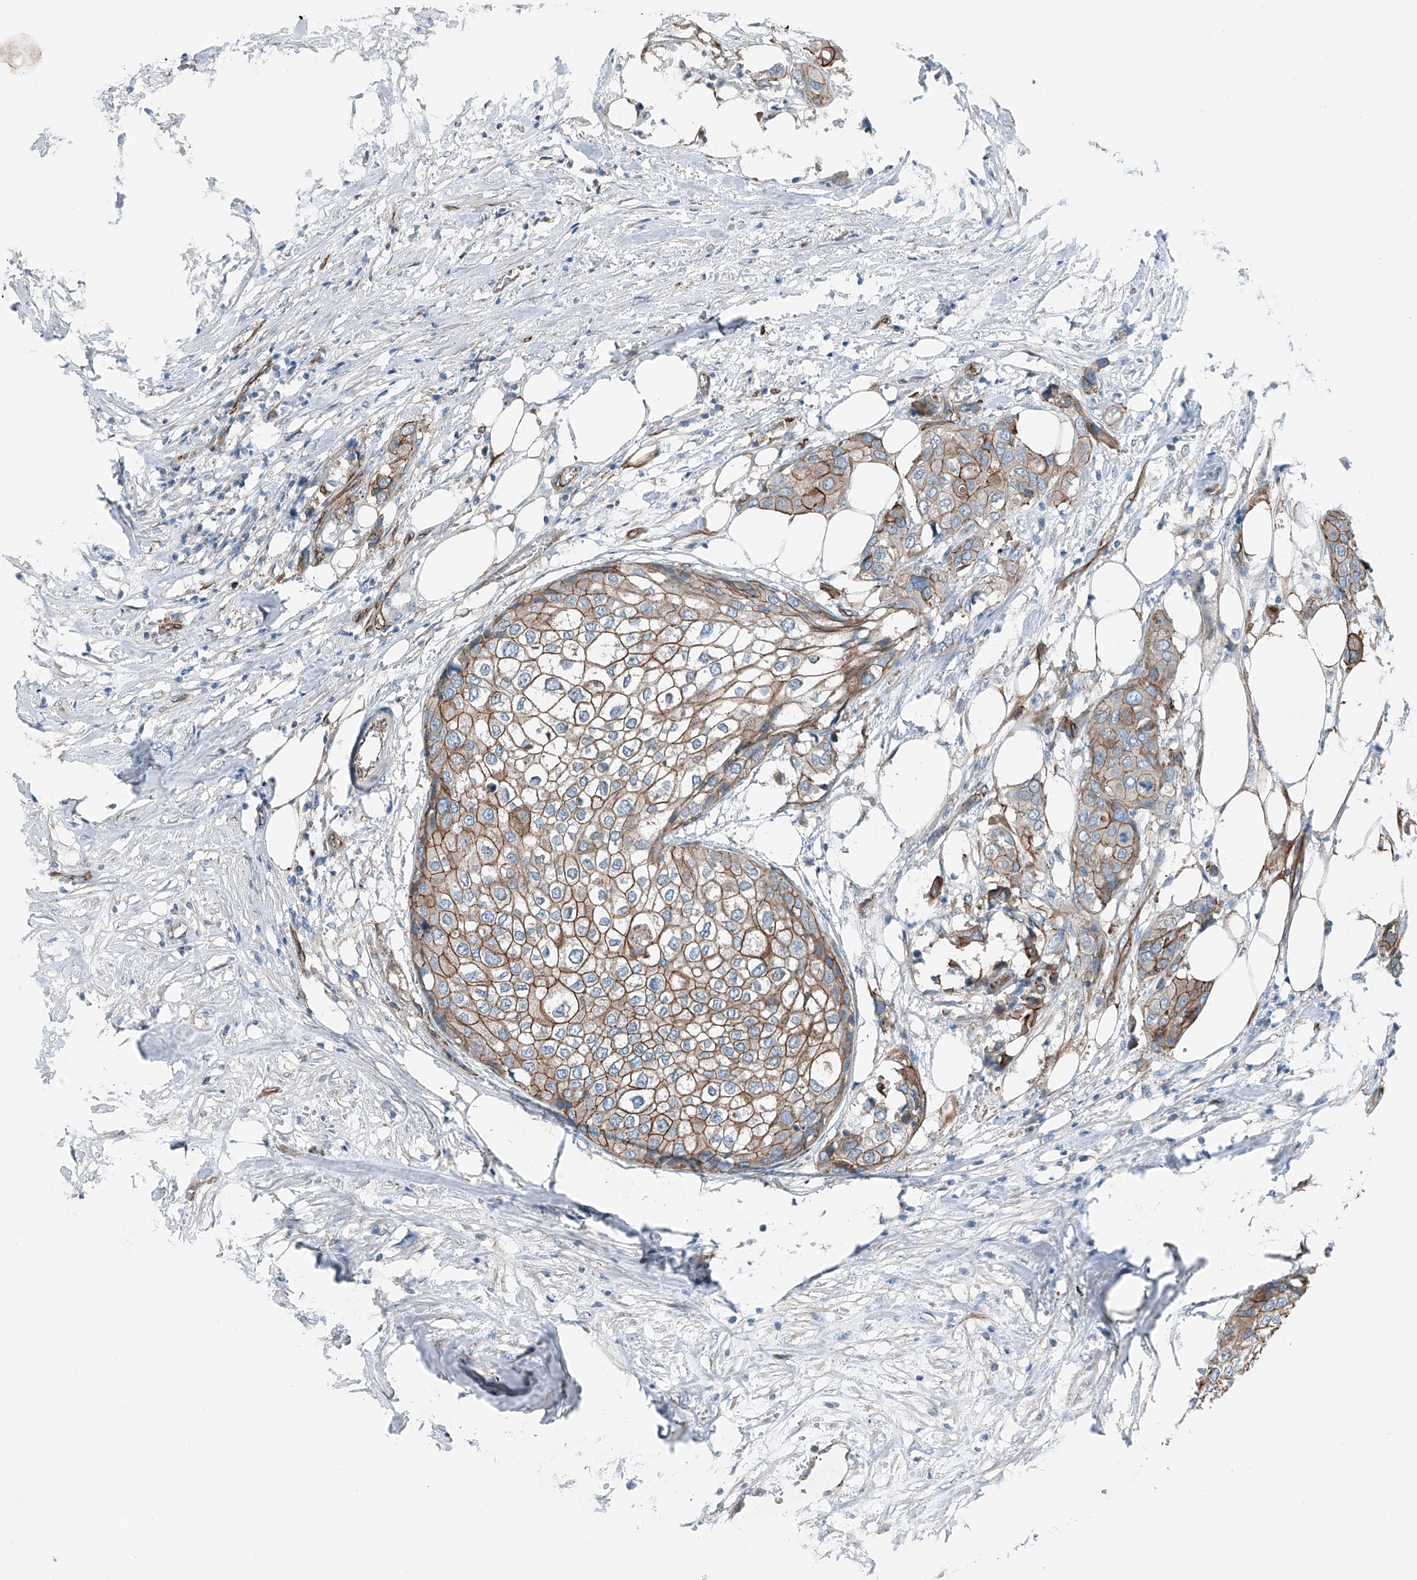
{"staining": {"intensity": "moderate", "quantity": ">75%", "location": "cytoplasmic/membranous"}, "tissue": "urothelial cancer", "cell_type": "Tumor cells", "image_type": "cancer", "snomed": [{"axis": "morphology", "description": "Urothelial carcinoma, High grade"}, {"axis": "topography", "description": "Urinary bladder"}], "caption": "Human urothelial cancer stained for a protein (brown) shows moderate cytoplasmic/membranous positive positivity in approximately >75% of tumor cells.", "gene": "THEMIS2", "patient": {"sex": "male", "age": 64}}